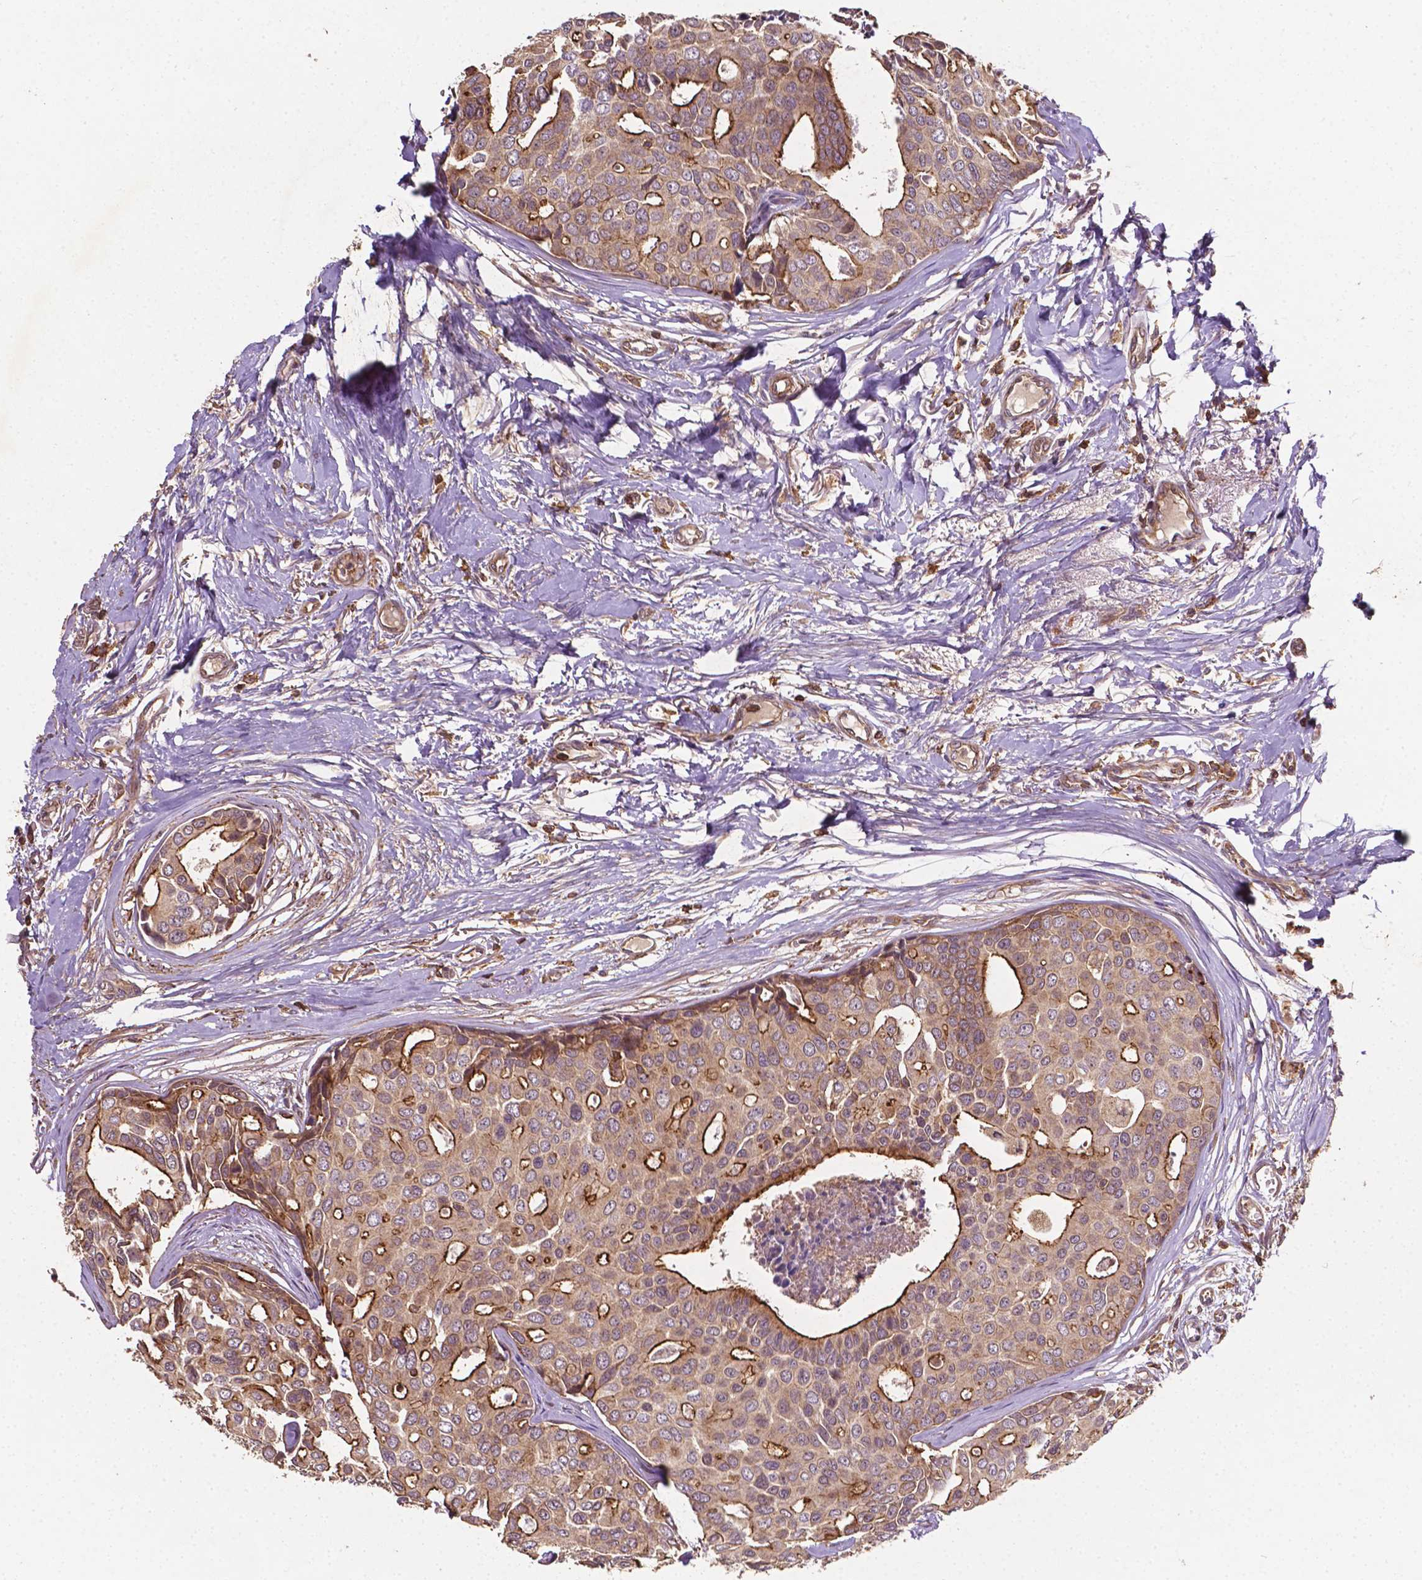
{"staining": {"intensity": "moderate", "quantity": ">75%", "location": "cytoplasmic/membranous"}, "tissue": "breast cancer", "cell_type": "Tumor cells", "image_type": "cancer", "snomed": [{"axis": "morphology", "description": "Duct carcinoma"}, {"axis": "topography", "description": "Breast"}], "caption": "IHC of infiltrating ductal carcinoma (breast) shows medium levels of moderate cytoplasmic/membranous expression in about >75% of tumor cells.", "gene": "ZMYND19", "patient": {"sex": "female", "age": 54}}